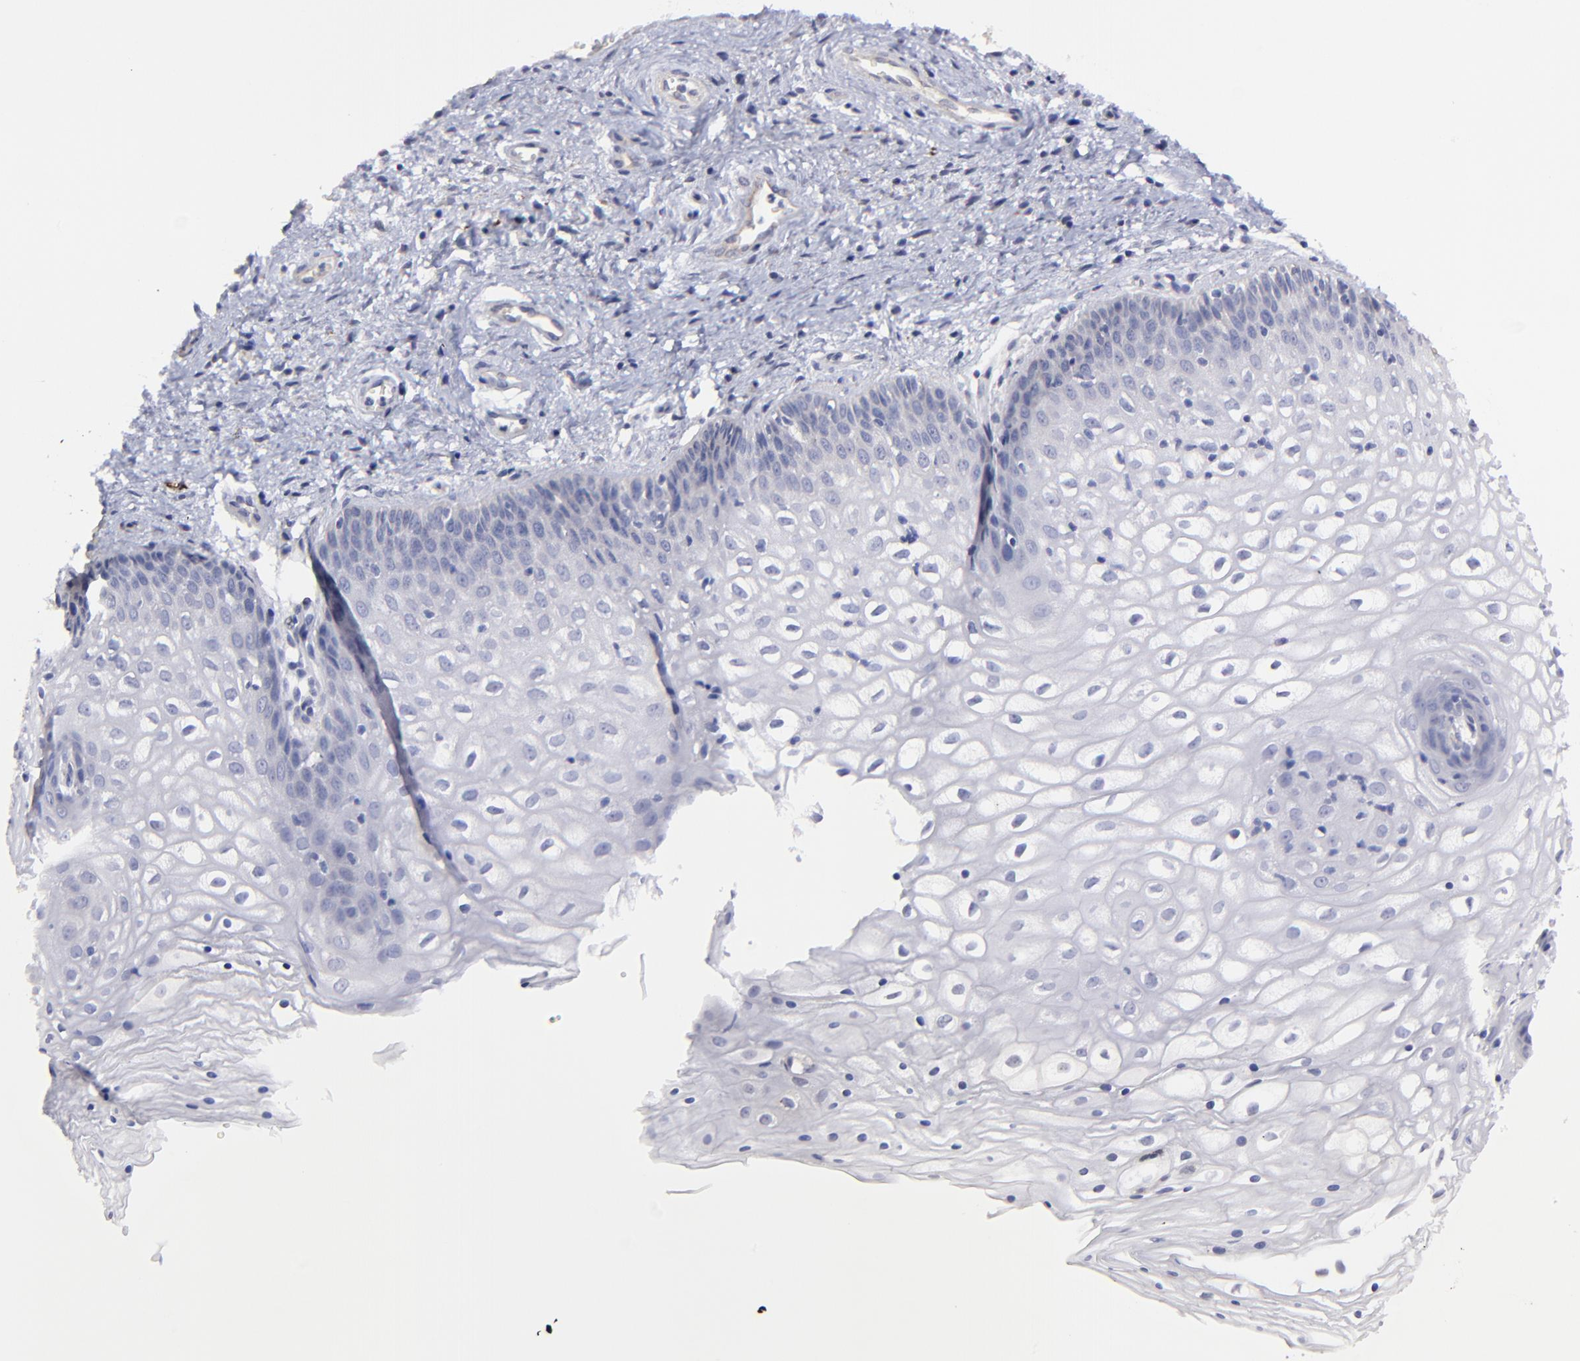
{"staining": {"intensity": "negative", "quantity": "none", "location": "none"}, "tissue": "vagina", "cell_type": "Squamous epithelial cells", "image_type": "normal", "snomed": [{"axis": "morphology", "description": "Normal tissue, NOS"}, {"axis": "topography", "description": "Vagina"}], "caption": "There is no significant staining in squamous epithelial cells of vagina. (Brightfield microscopy of DAB immunohistochemistry at high magnification).", "gene": "BTG2", "patient": {"sex": "female", "age": 34}}